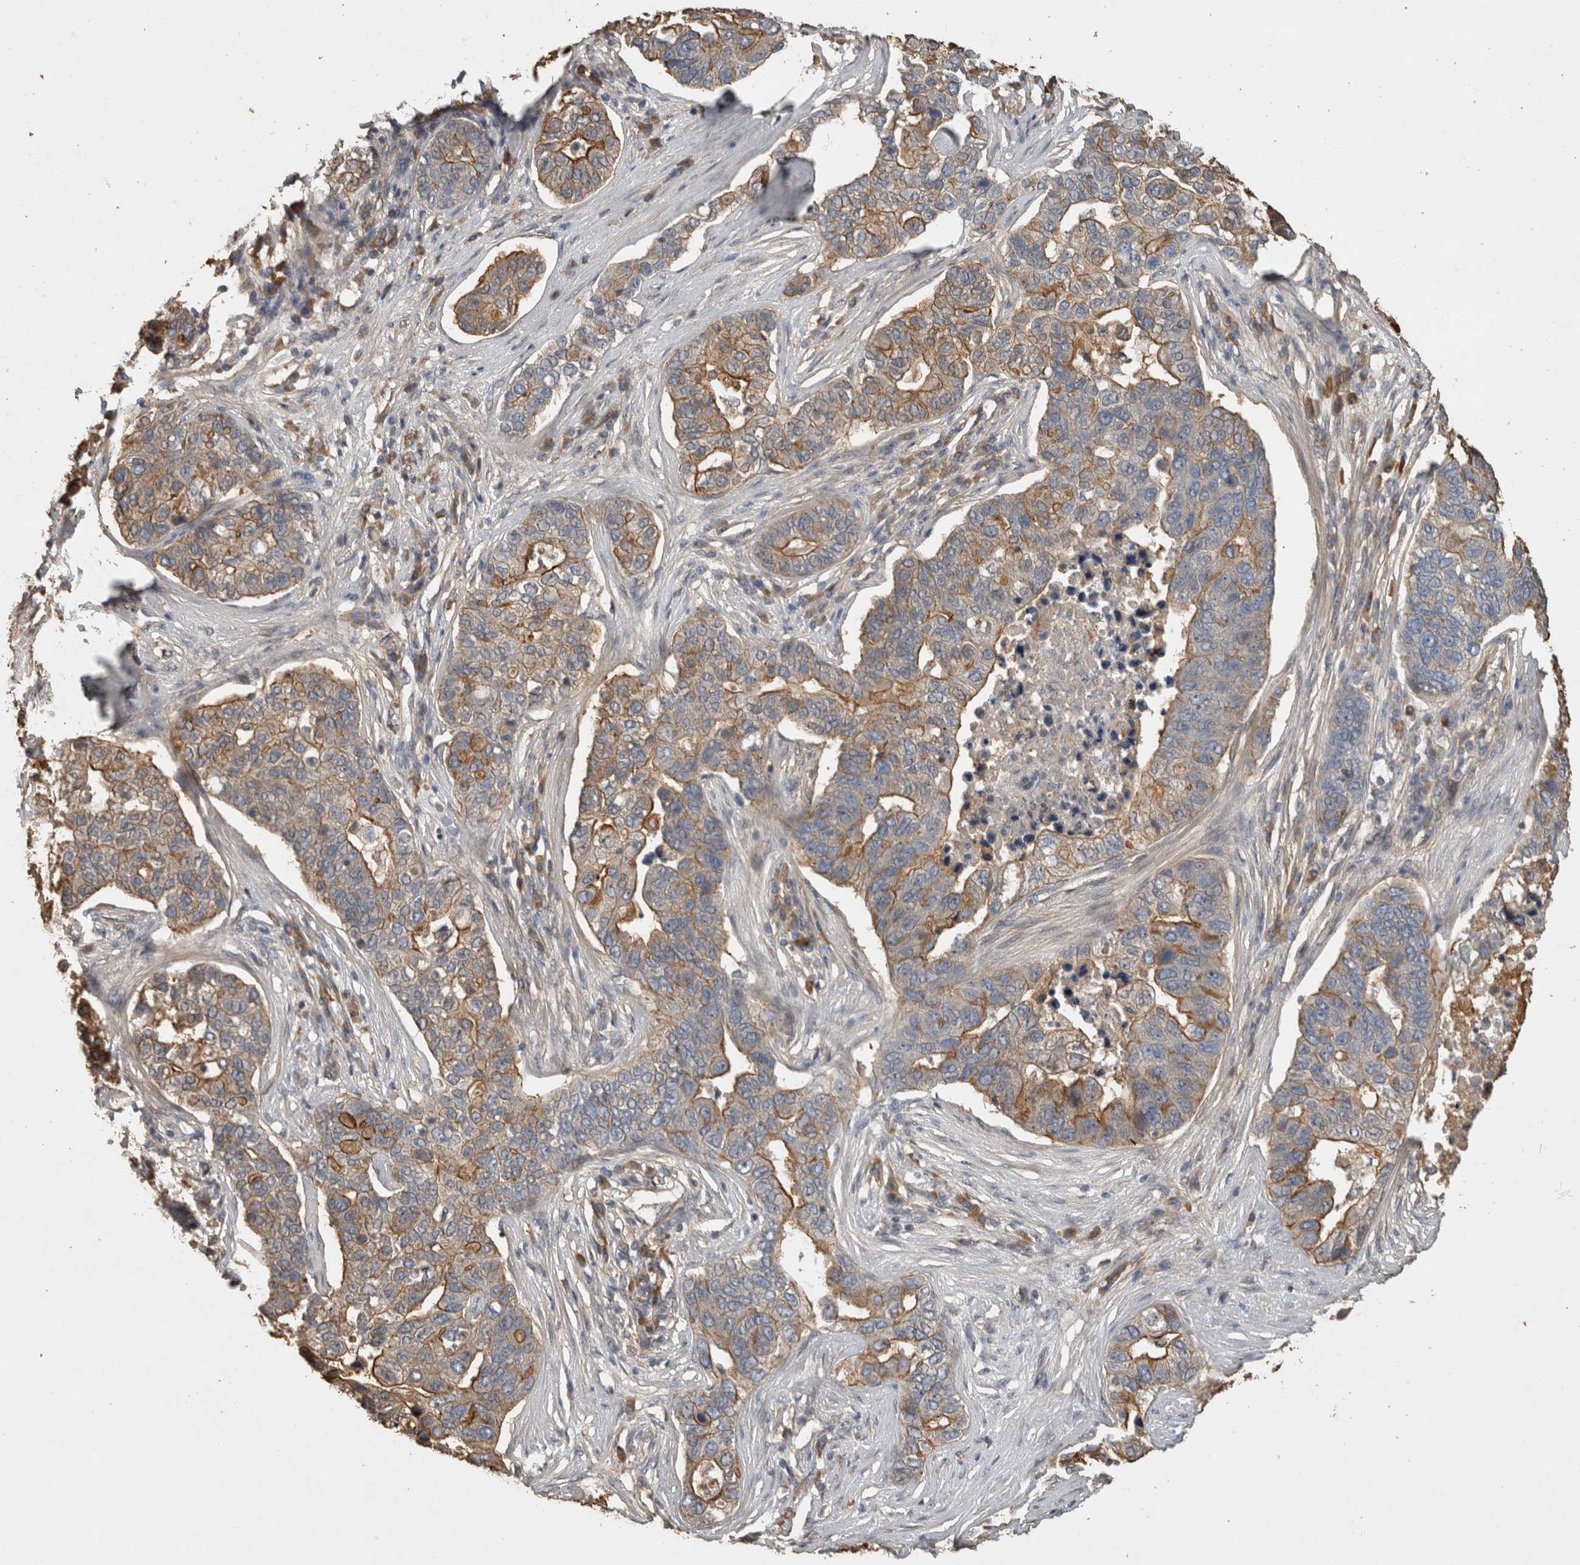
{"staining": {"intensity": "moderate", "quantity": ">75%", "location": "cytoplasmic/membranous"}, "tissue": "pancreatic cancer", "cell_type": "Tumor cells", "image_type": "cancer", "snomed": [{"axis": "morphology", "description": "Adenocarcinoma, NOS"}, {"axis": "topography", "description": "Pancreas"}], "caption": "This histopathology image shows pancreatic cancer stained with IHC to label a protein in brown. The cytoplasmic/membranous of tumor cells show moderate positivity for the protein. Nuclei are counter-stained blue.", "gene": "RHPN1", "patient": {"sex": "female", "age": 61}}